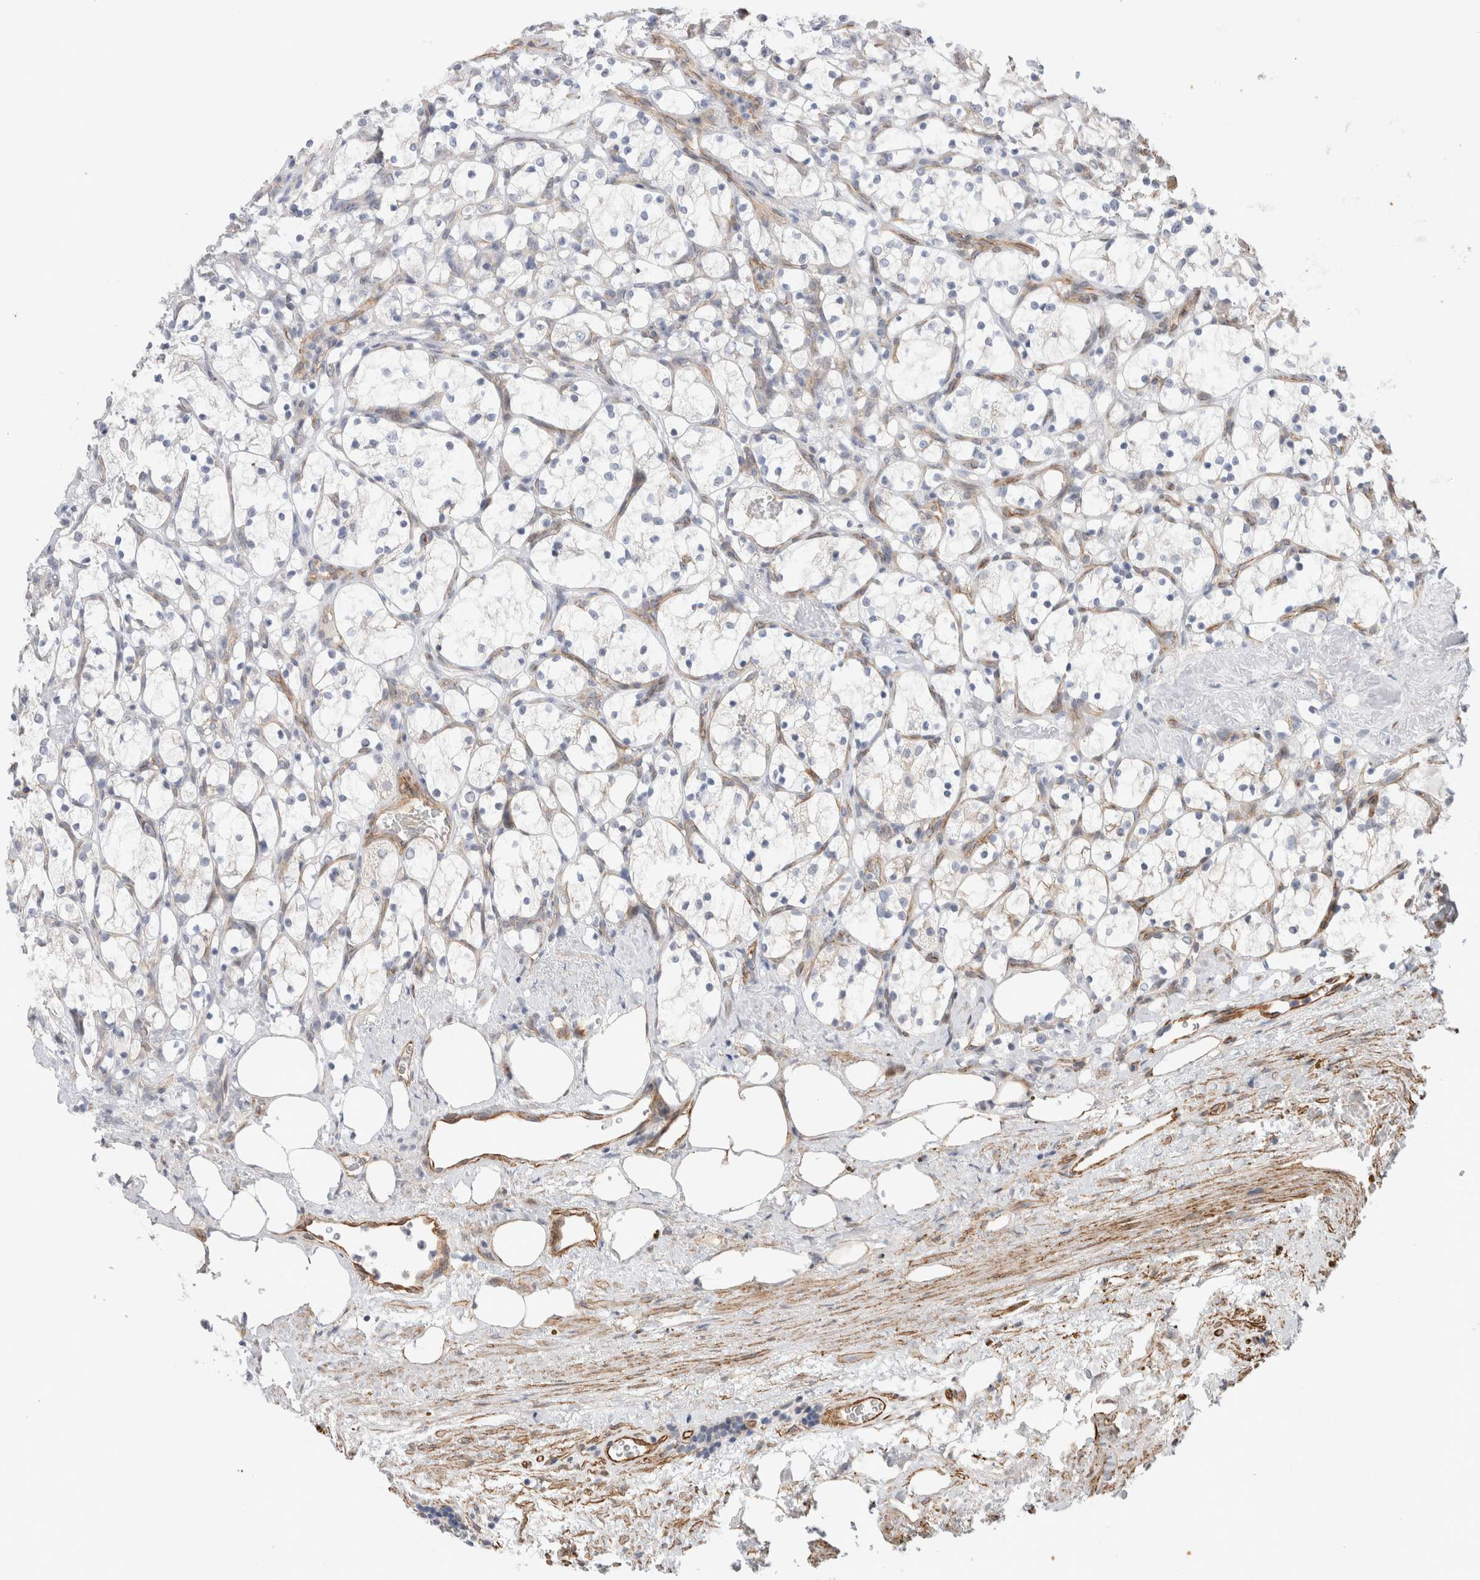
{"staining": {"intensity": "negative", "quantity": "none", "location": "none"}, "tissue": "renal cancer", "cell_type": "Tumor cells", "image_type": "cancer", "snomed": [{"axis": "morphology", "description": "Adenocarcinoma, NOS"}, {"axis": "topography", "description": "Kidney"}], "caption": "IHC photomicrograph of renal cancer stained for a protein (brown), which reveals no expression in tumor cells.", "gene": "CAAP1", "patient": {"sex": "female", "age": 69}}